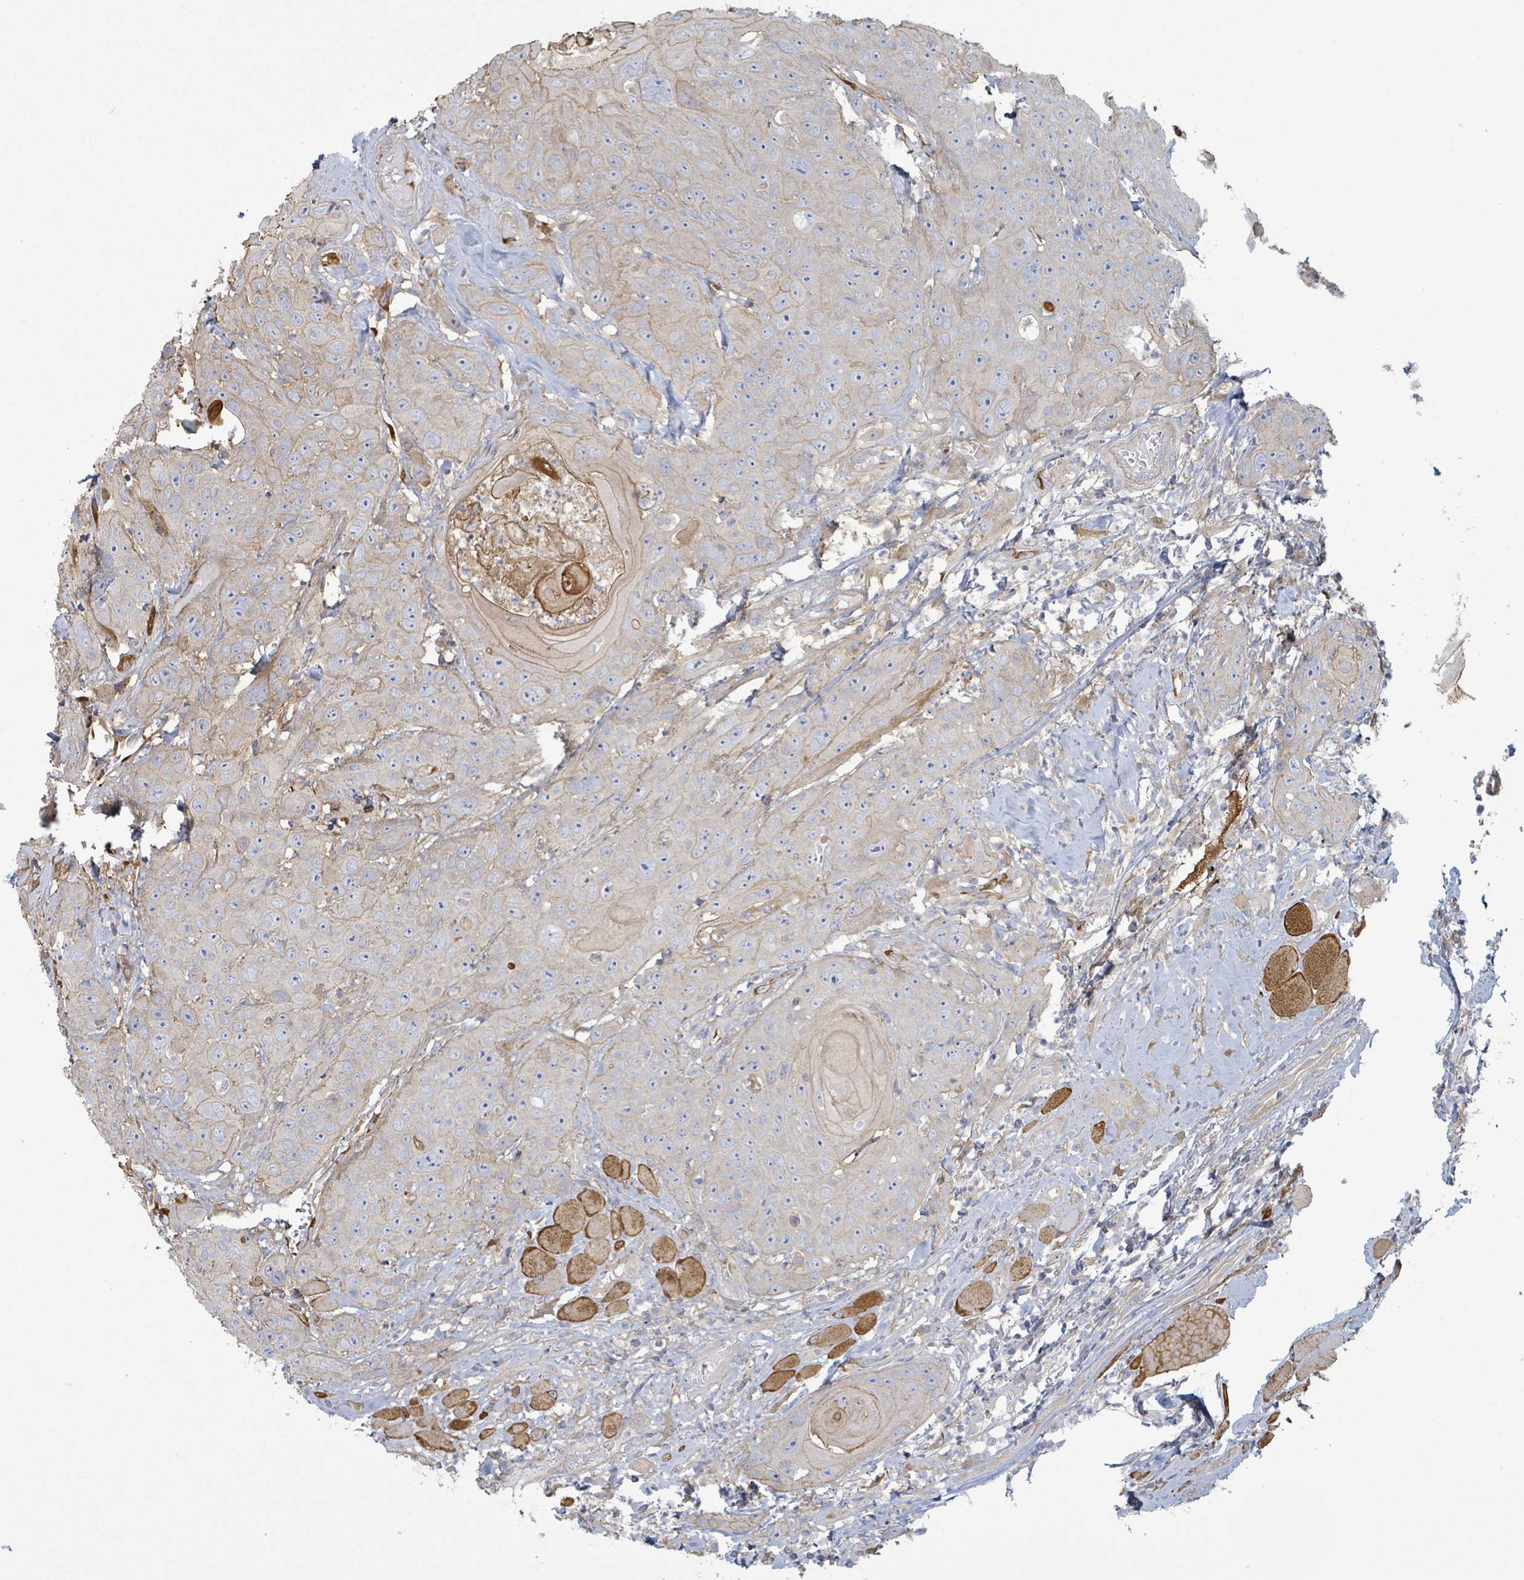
{"staining": {"intensity": "weak", "quantity": "<25%", "location": "cytoplasmic/membranous"}, "tissue": "head and neck cancer", "cell_type": "Tumor cells", "image_type": "cancer", "snomed": [{"axis": "morphology", "description": "Squamous cell carcinoma, NOS"}, {"axis": "topography", "description": "Head-Neck"}], "caption": "This photomicrograph is of head and neck cancer (squamous cell carcinoma) stained with immunohistochemistry (IHC) to label a protein in brown with the nuclei are counter-stained blue. There is no expression in tumor cells.", "gene": "COL13A1", "patient": {"sex": "female", "age": 59}}